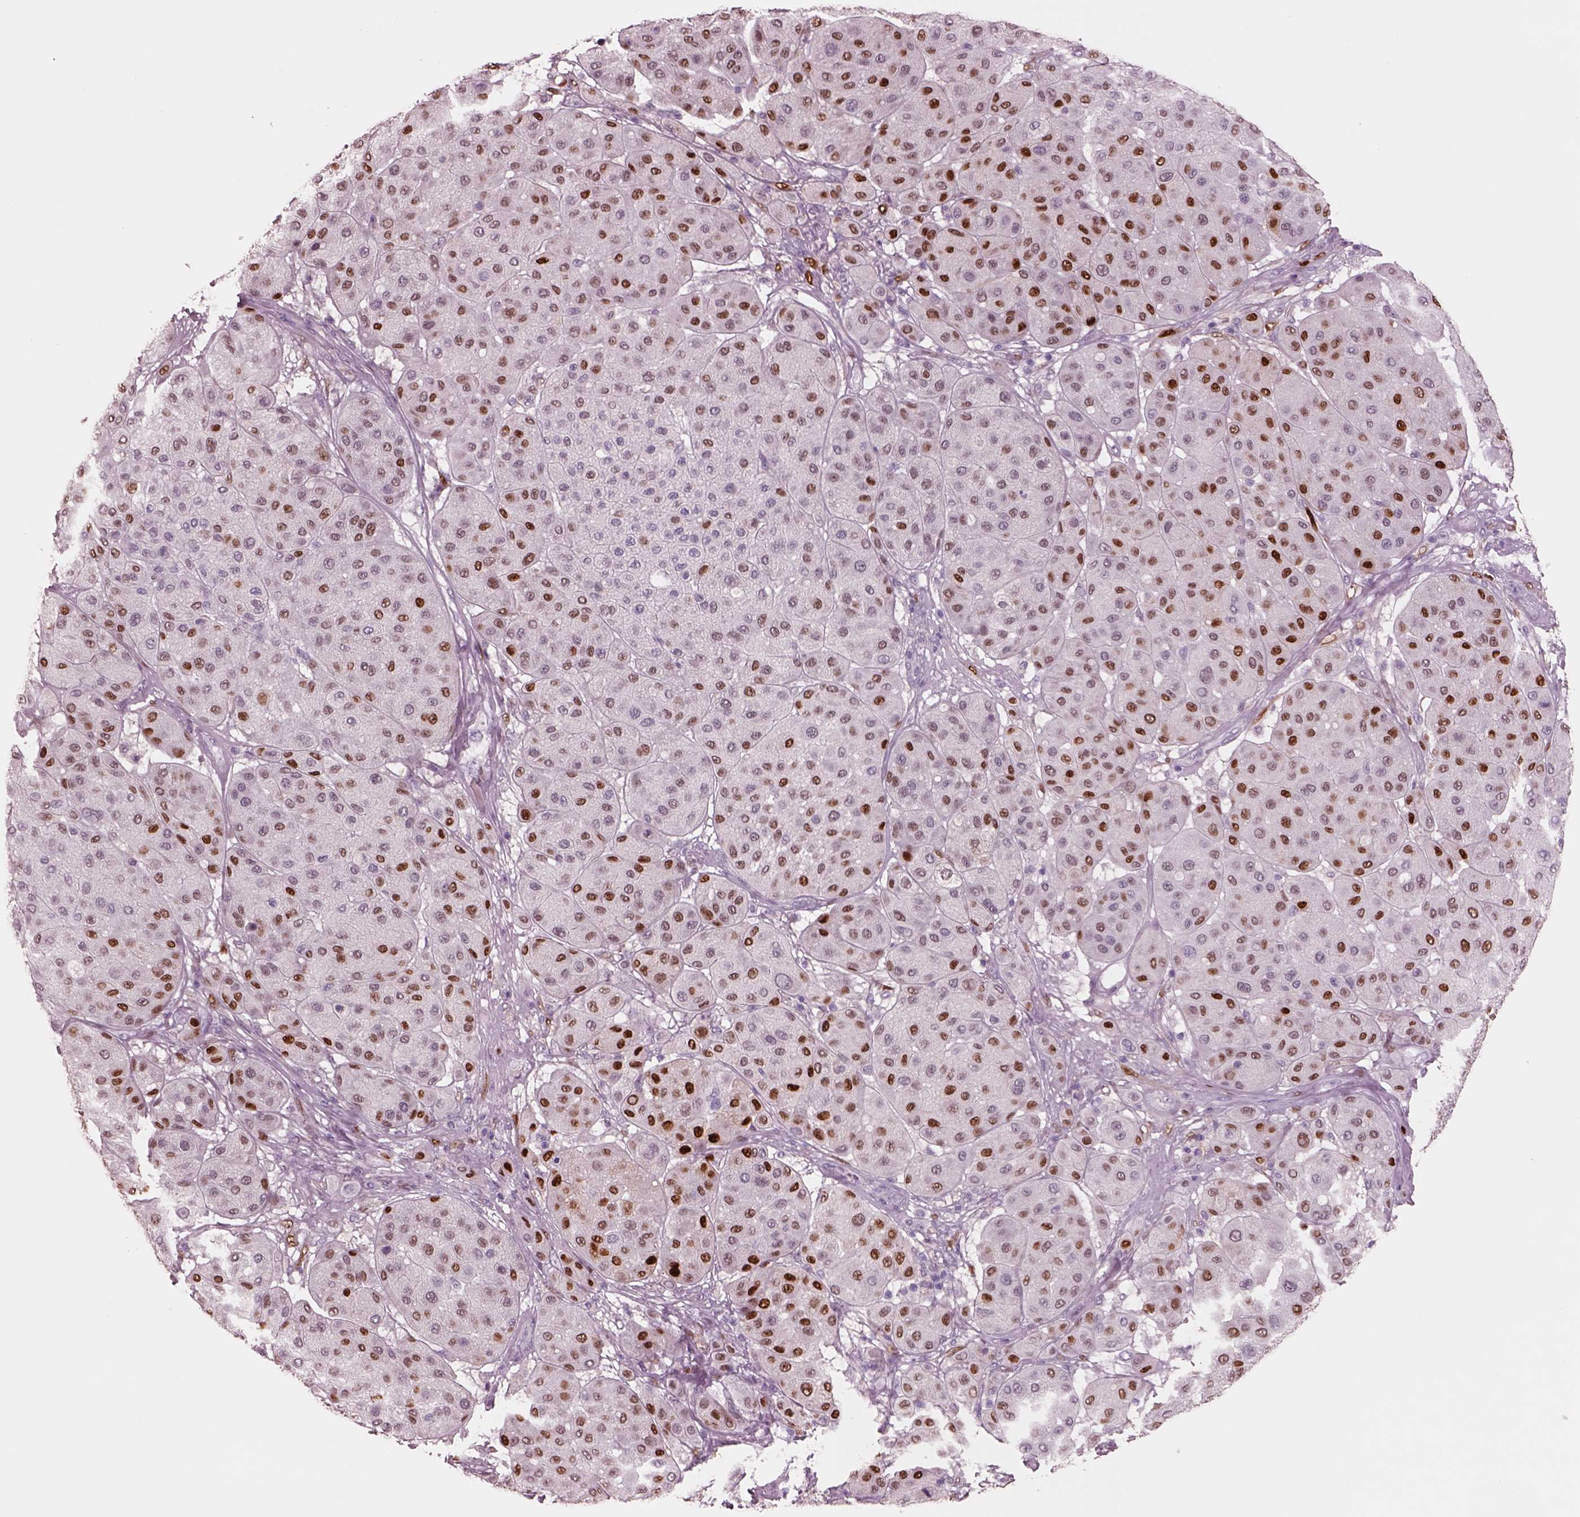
{"staining": {"intensity": "strong", "quantity": "25%-75%", "location": "nuclear"}, "tissue": "melanoma", "cell_type": "Tumor cells", "image_type": "cancer", "snomed": [{"axis": "morphology", "description": "Malignant melanoma, Metastatic site"}, {"axis": "topography", "description": "Smooth muscle"}], "caption": "Immunohistochemical staining of malignant melanoma (metastatic site) exhibits strong nuclear protein positivity in approximately 25%-75% of tumor cells.", "gene": "SOX9", "patient": {"sex": "male", "age": 41}}